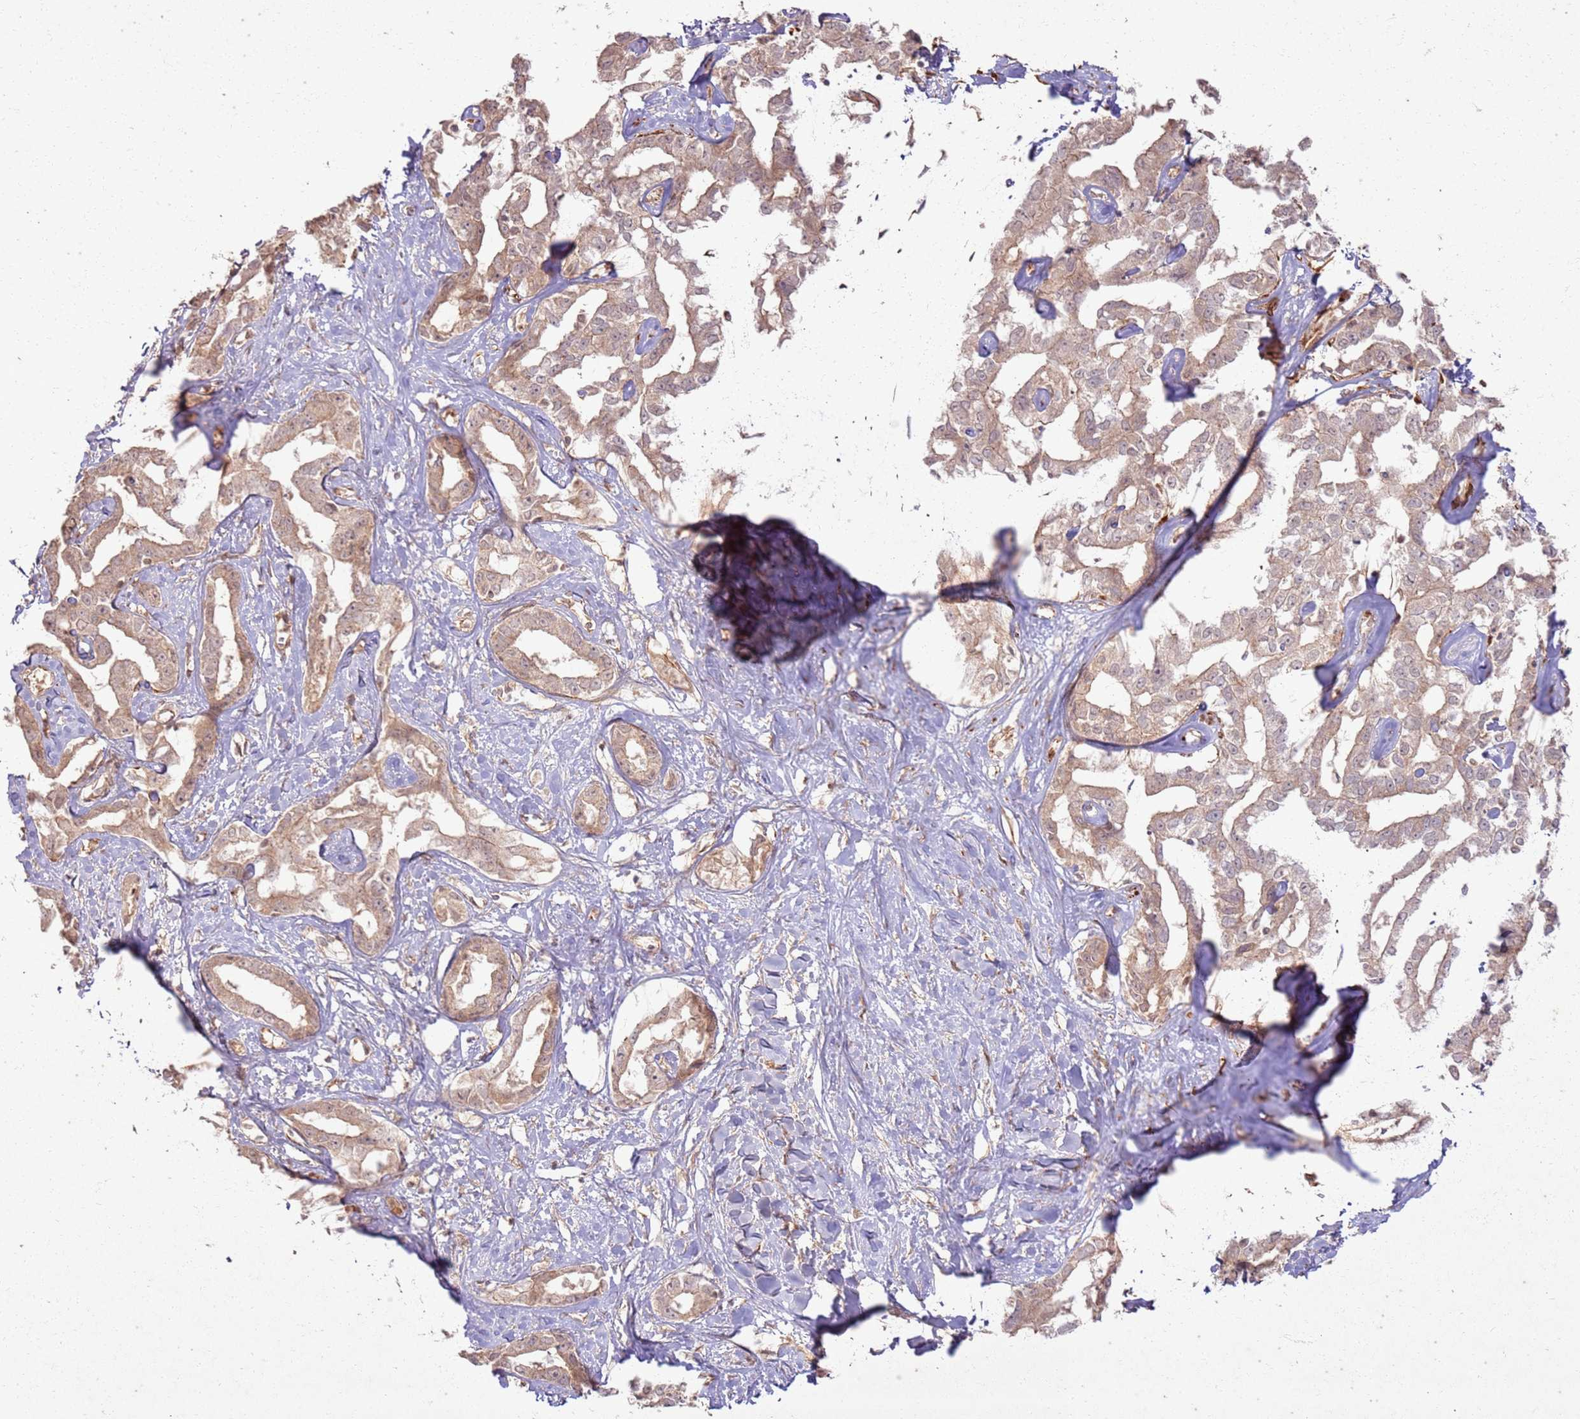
{"staining": {"intensity": "moderate", "quantity": "25%-75%", "location": "cytoplasmic/membranous"}, "tissue": "liver cancer", "cell_type": "Tumor cells", "image_type": "cancer", "snomed": [{"axis": "morphology", "description": "Cholangiocarcinoma"}, {"axis": "topography", "description": "Liver"}], "caption": "A brown stain highlights moderate cytoplasmic/membranous expression of a protein in liver cancer (cholangiocarcinoma) tumor cells. The staining is performed using DAB brown chromogen to label protein expression. The nuclei are counter-stained blue using hematoxylin.", "gene": "ZNF623", "patient": {"sex": "male", "age": 59}}